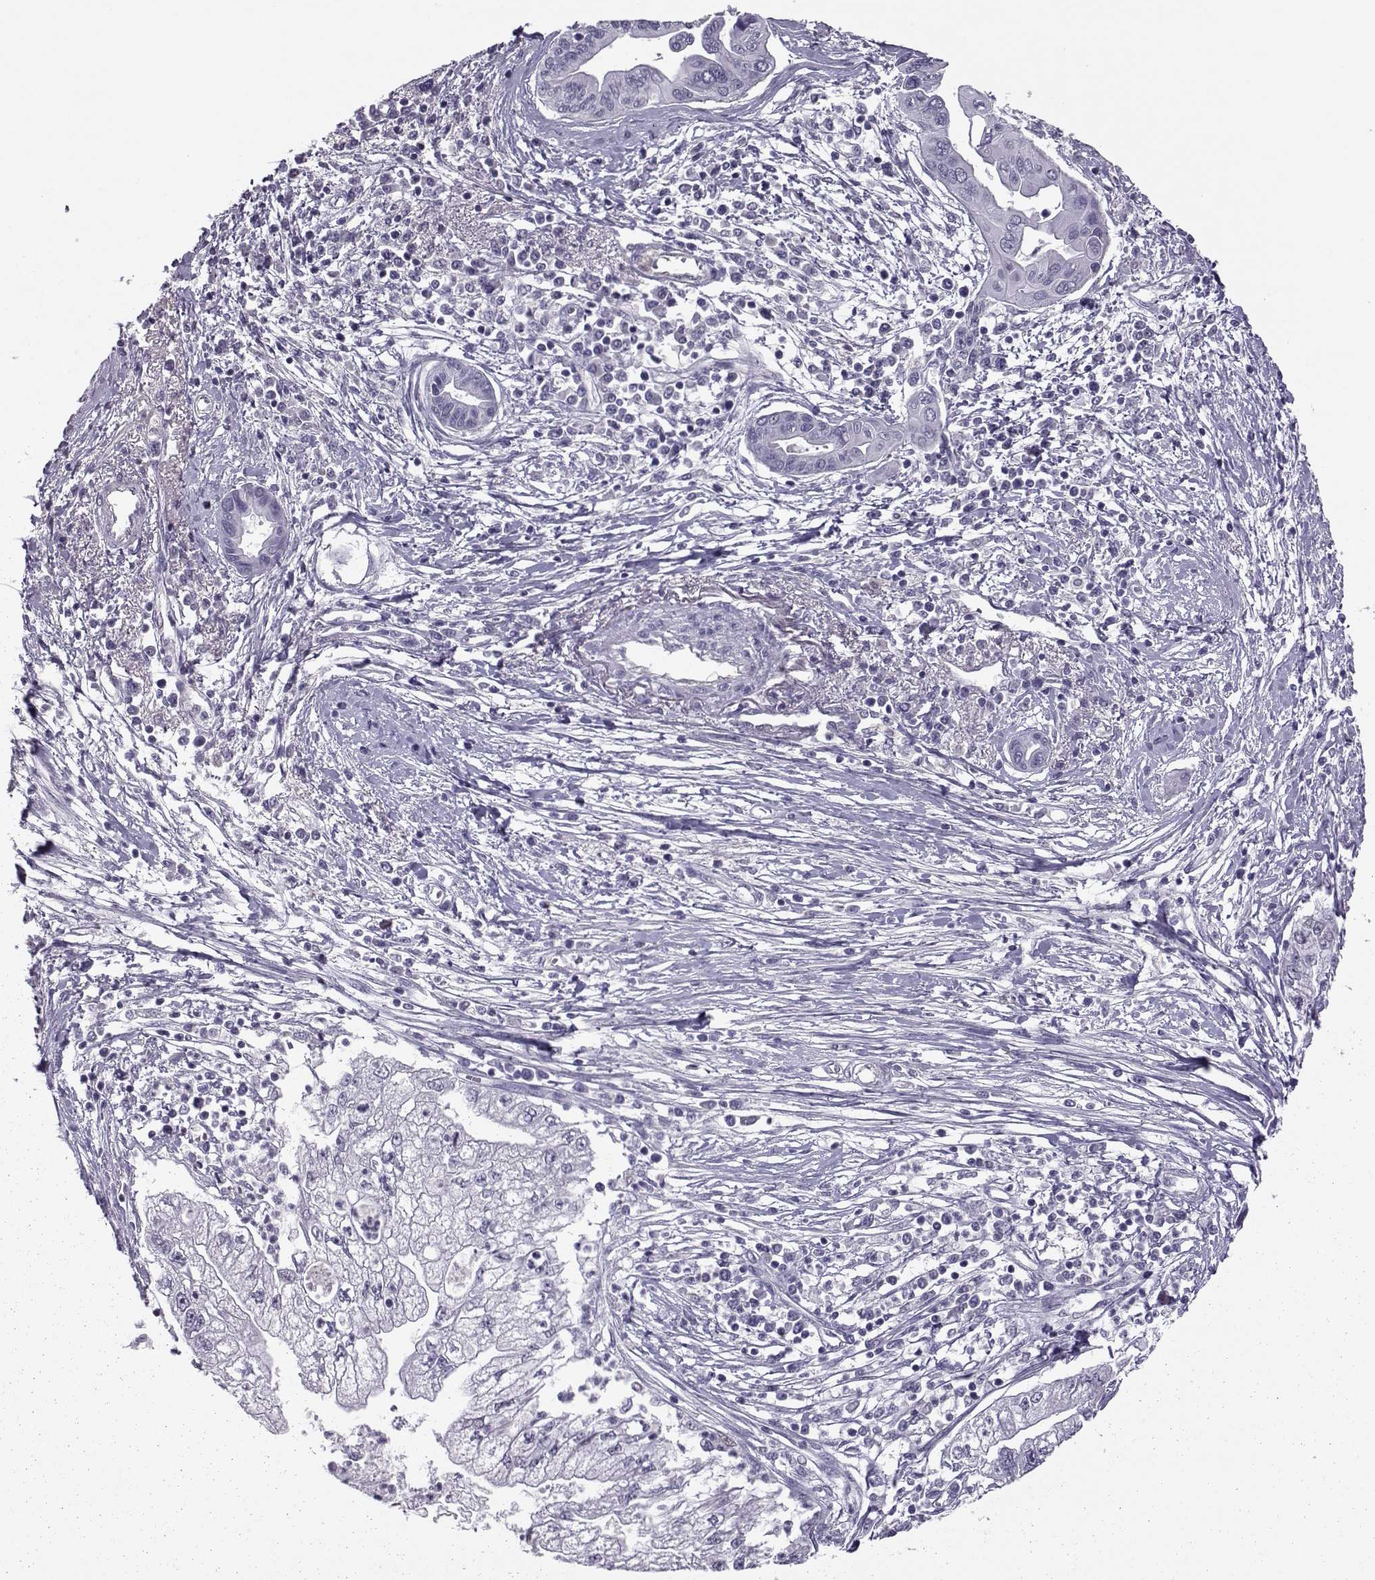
{"staining": {"intensity": "negative", "quantity": "none", "location": "none"}, "tissue": "pancreatic cancer", "cell_type": "Tumor cells", "image_type": "cancer", "snomed": [{"axis": "morphology", "description": "Adenocarcinoma, NOS"}, {"axis": "topography", "description": "Pancreas"}], "caption": "DAB (3,3'-diaminobenzidine) immunohistochemical staining of human pancreatic cancer shows no significant positivity in tumor cells.", "gene": "ASRGL1", "patient": {"sex": "male", "age": 70}}